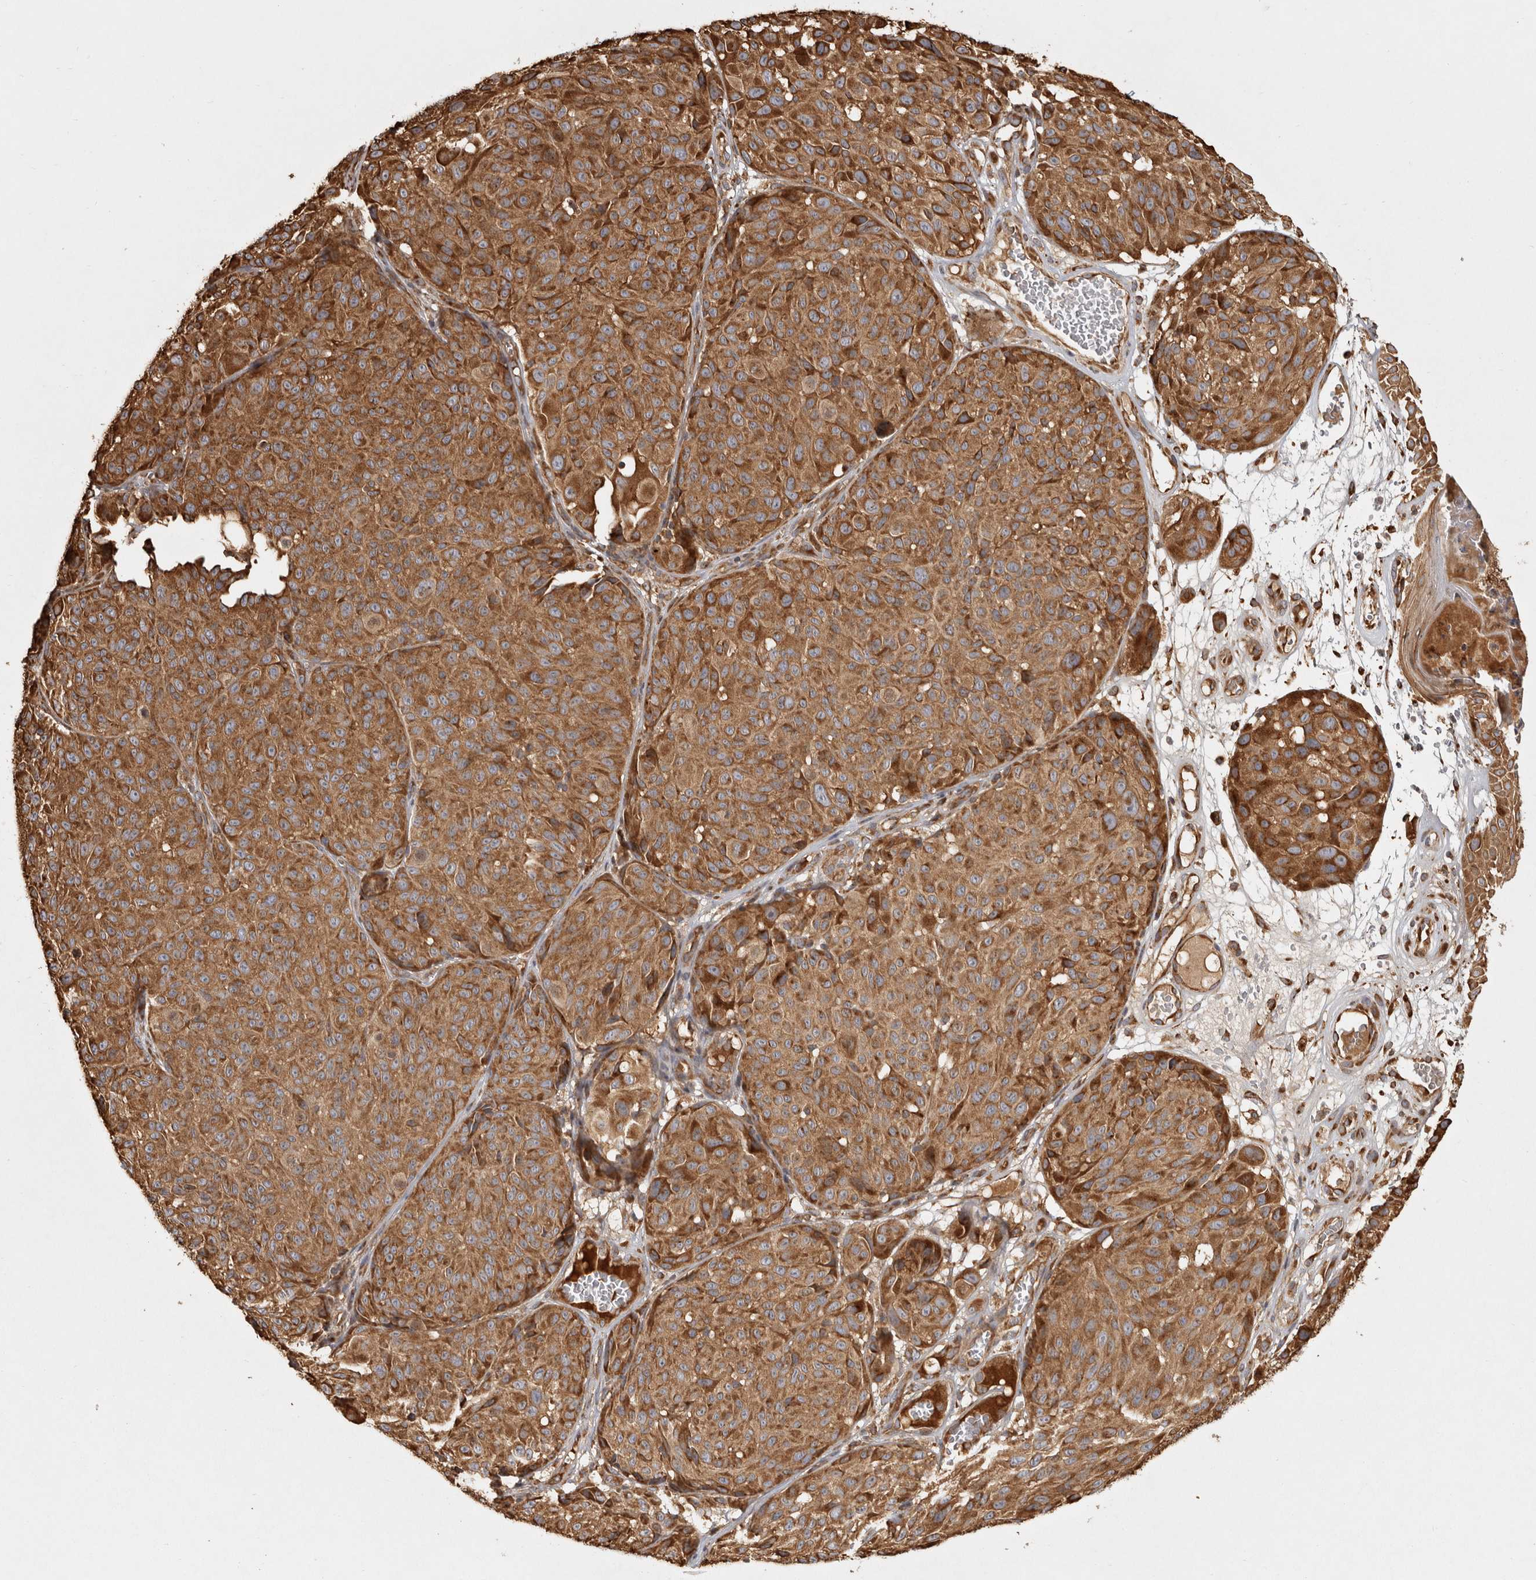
{"staining": {"intensity": "strong", "quantity": ">75%", "location": "cytoplasmic/membranous"}, "tissue": "melanoma", "cell_type": "Tumor cells", "image_type": "cancer", "snomed": [{"axis": "morphology", "description": "Malignant melanoma, NOS"}, {"axis": "topography", "description": "Skin"}], "caption": "Melanoma stained for a protein shows strong cytoplasmic/membranous positivity in tumor cells. Nuclei are stained in blue.", "gene": "CAMSAP2", "patient": {"sex": "male", "age": 83}}